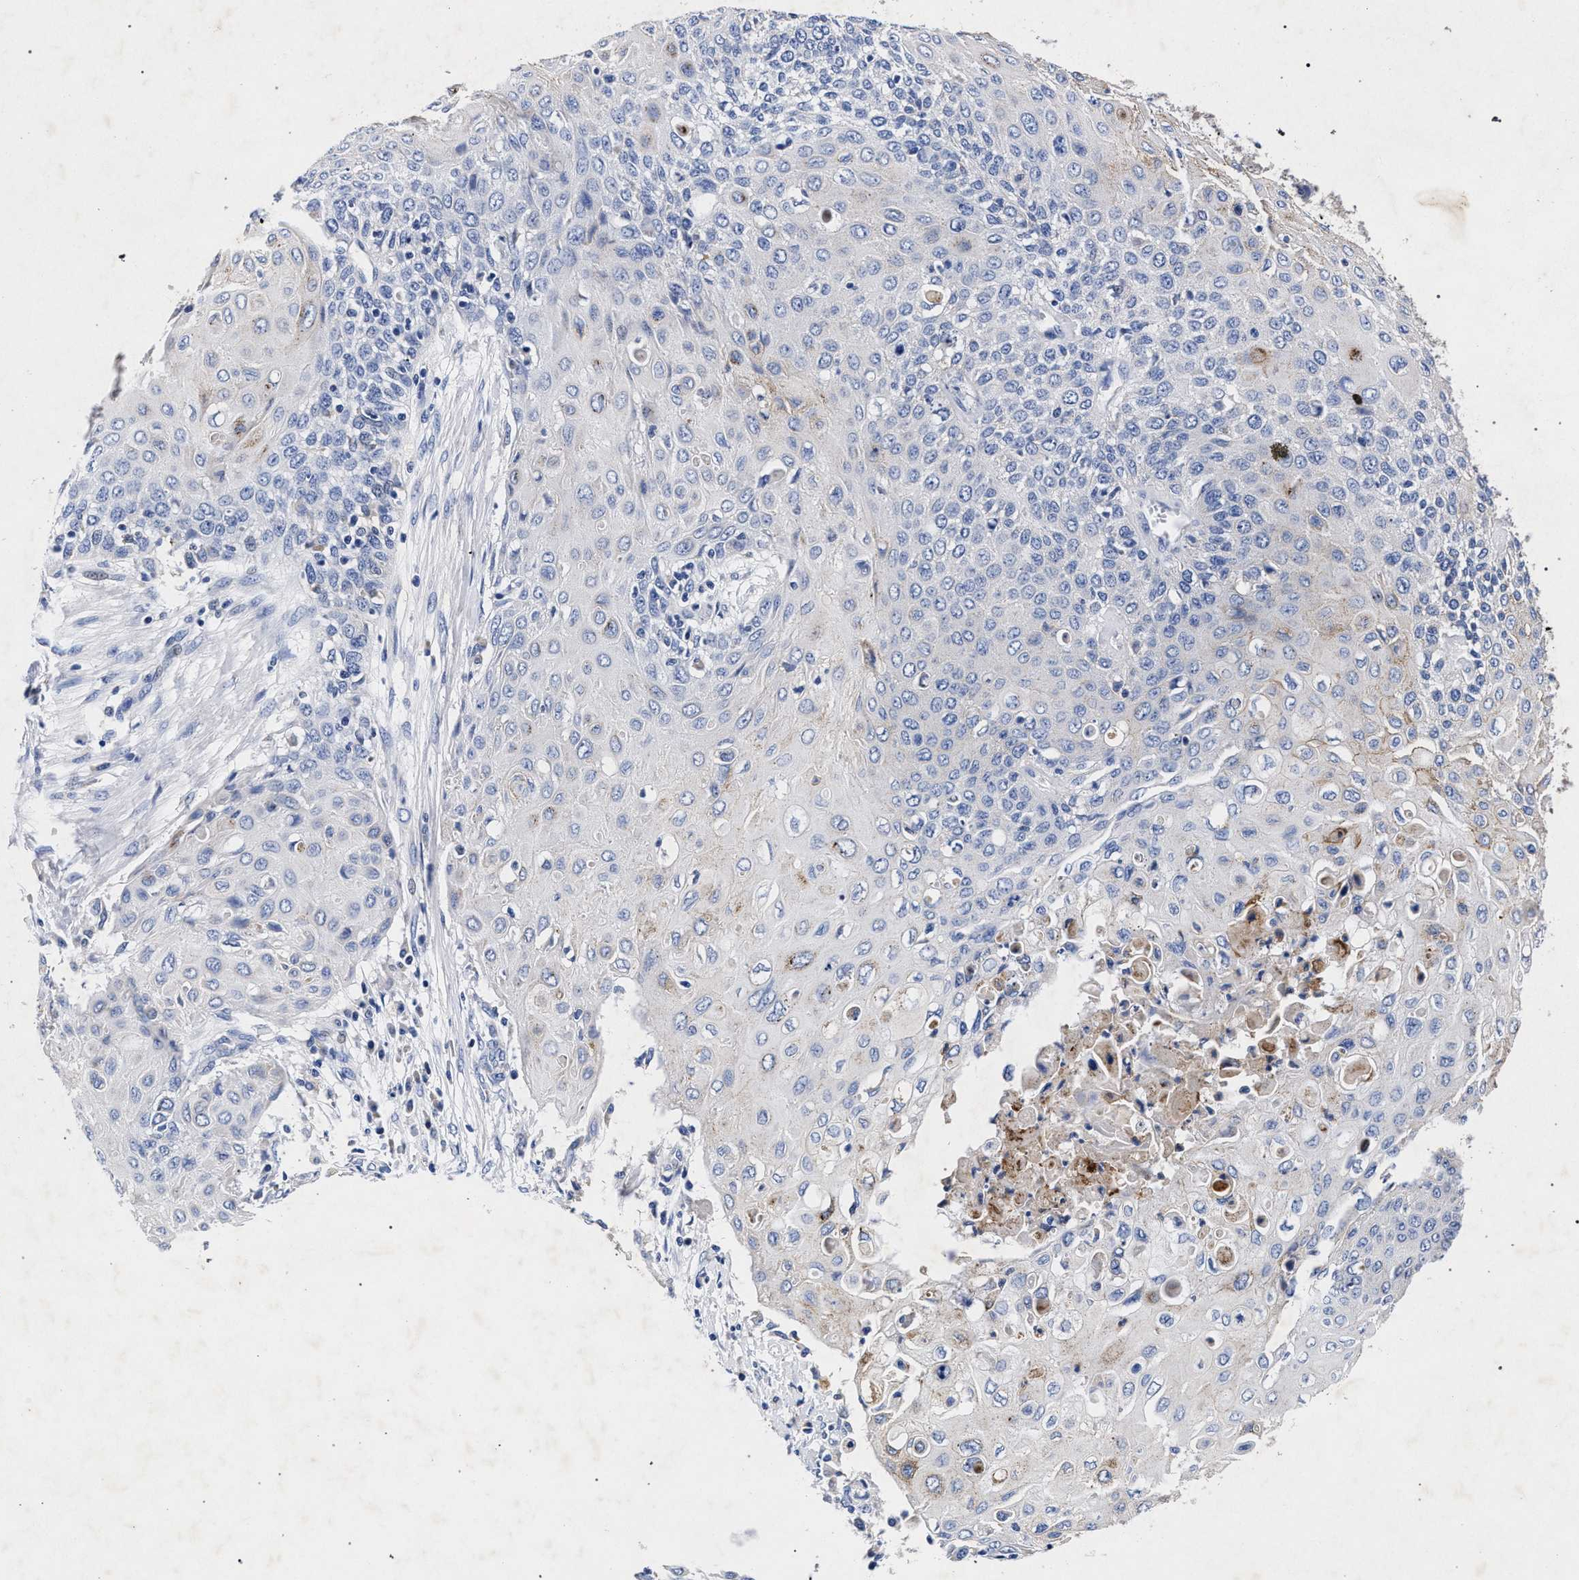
{"staining": {"intensity": "negative", "quantity": "none", "location": "none"}, "tissue": "cervical cancer", "cell_type": "Tumor cells", "image_type": "cancer", "snomed": [{"axis": "morphology", "description": "Squamous cell carcinoma, NOS"}, {"axis": "topography", "description": "Cervix"}], "caption": "The photomicrograph shows no significant staining in tumor cells of squamous cell carcinoma (cervical).", "gene": "HSD17B14", "patient": {"sex": "female", "age": 39}}